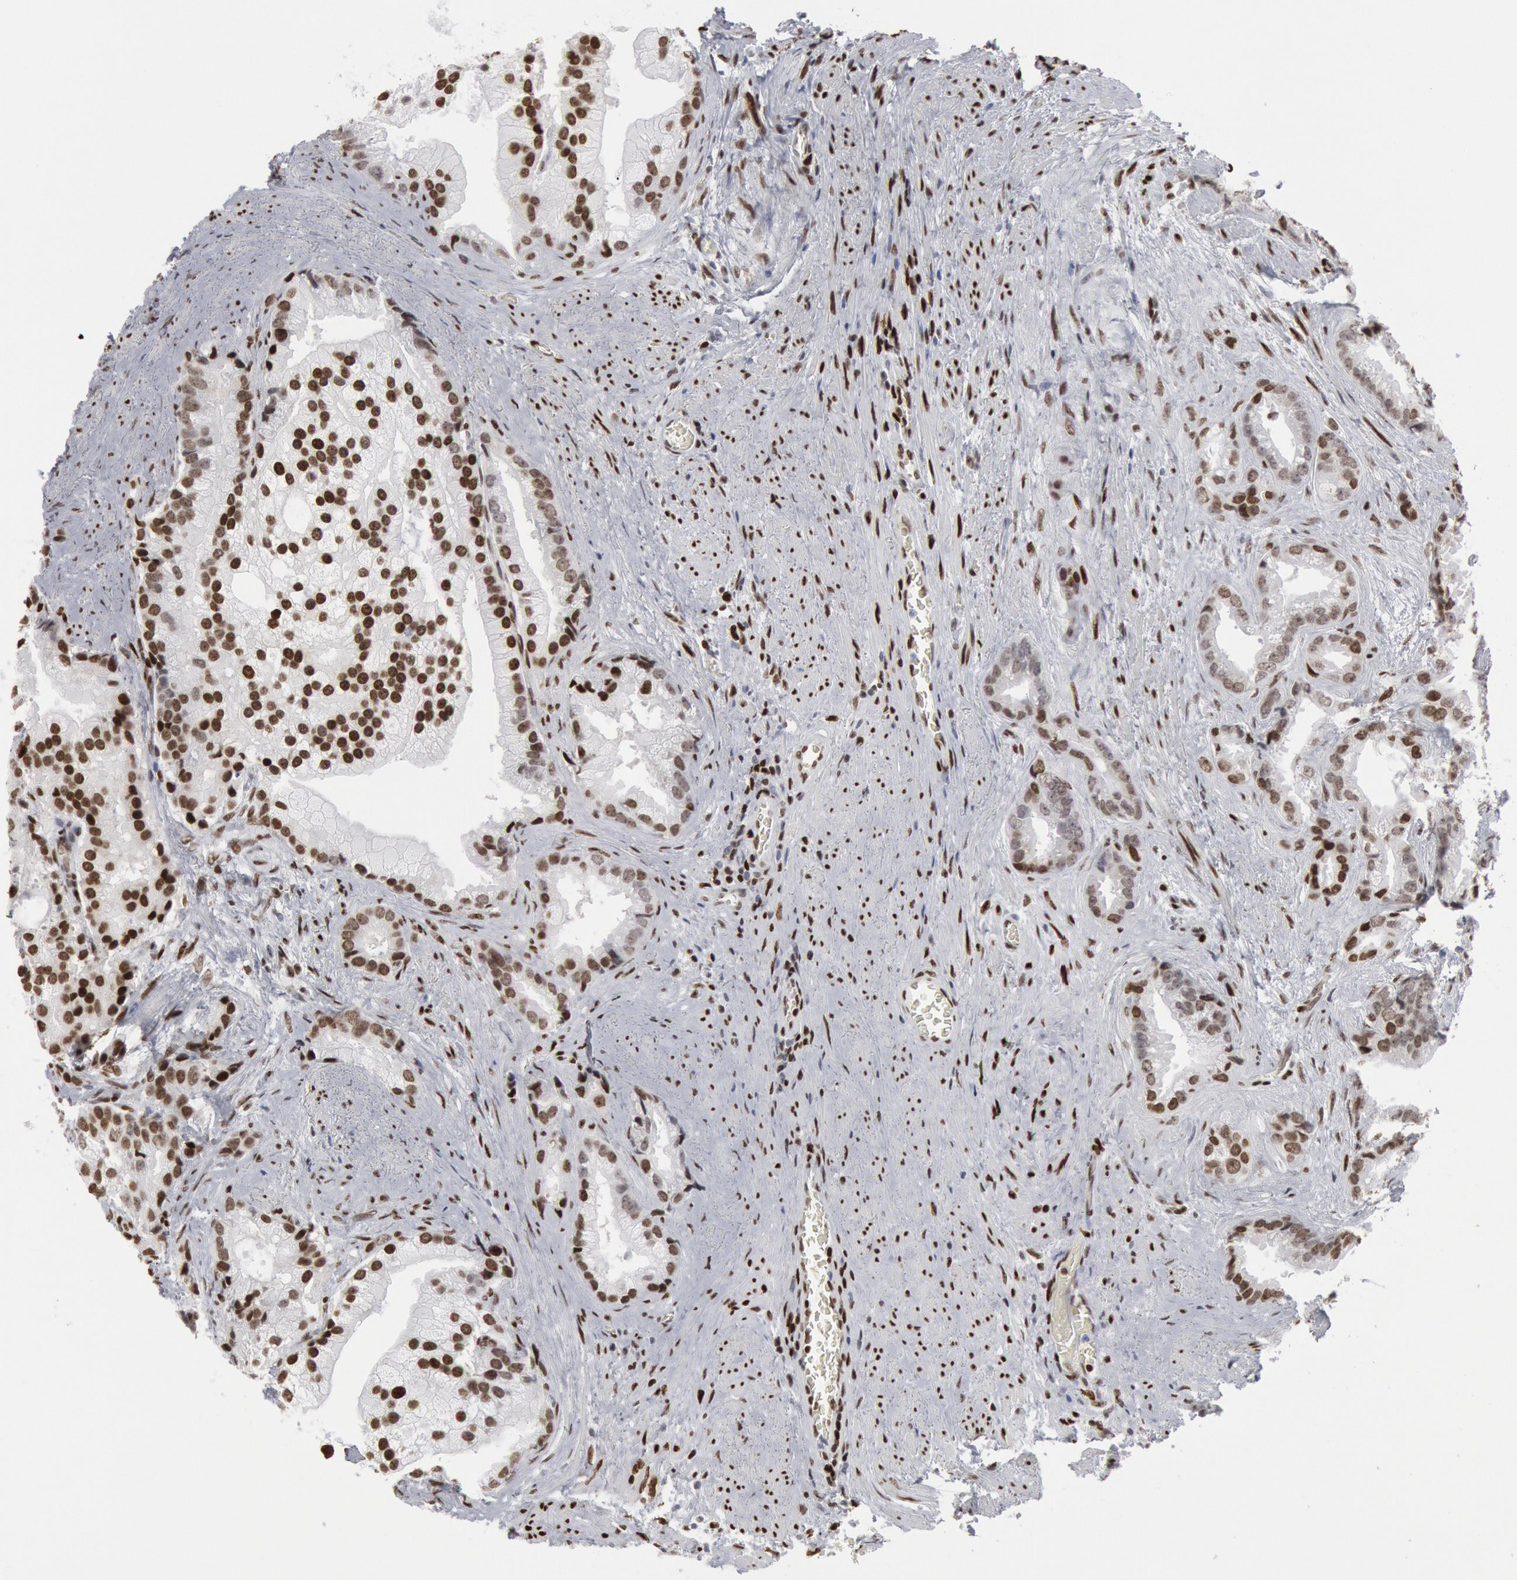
{"staining": {"intensity": "weak", "quantity": ">75%", "location": "nuclear"}, "tissue": "prostate cancer", "cell_type": "Tumor cells", "image_type": "cancer", "snomed": [{"axis": "morphology", "description": "Adenocarcinoma, Low grade"}, {"axis": "topography", "description": "Prostate"}], "caption": "A photomicrograph showing weak nuclear positivity in approximately >75% of tumor cells in low-grade adenocarcinoma (prostate), as visualized by brown immunohistochemical staining.", "gene": "MECP2", "patient": {"sex": "male", "age": 71}}